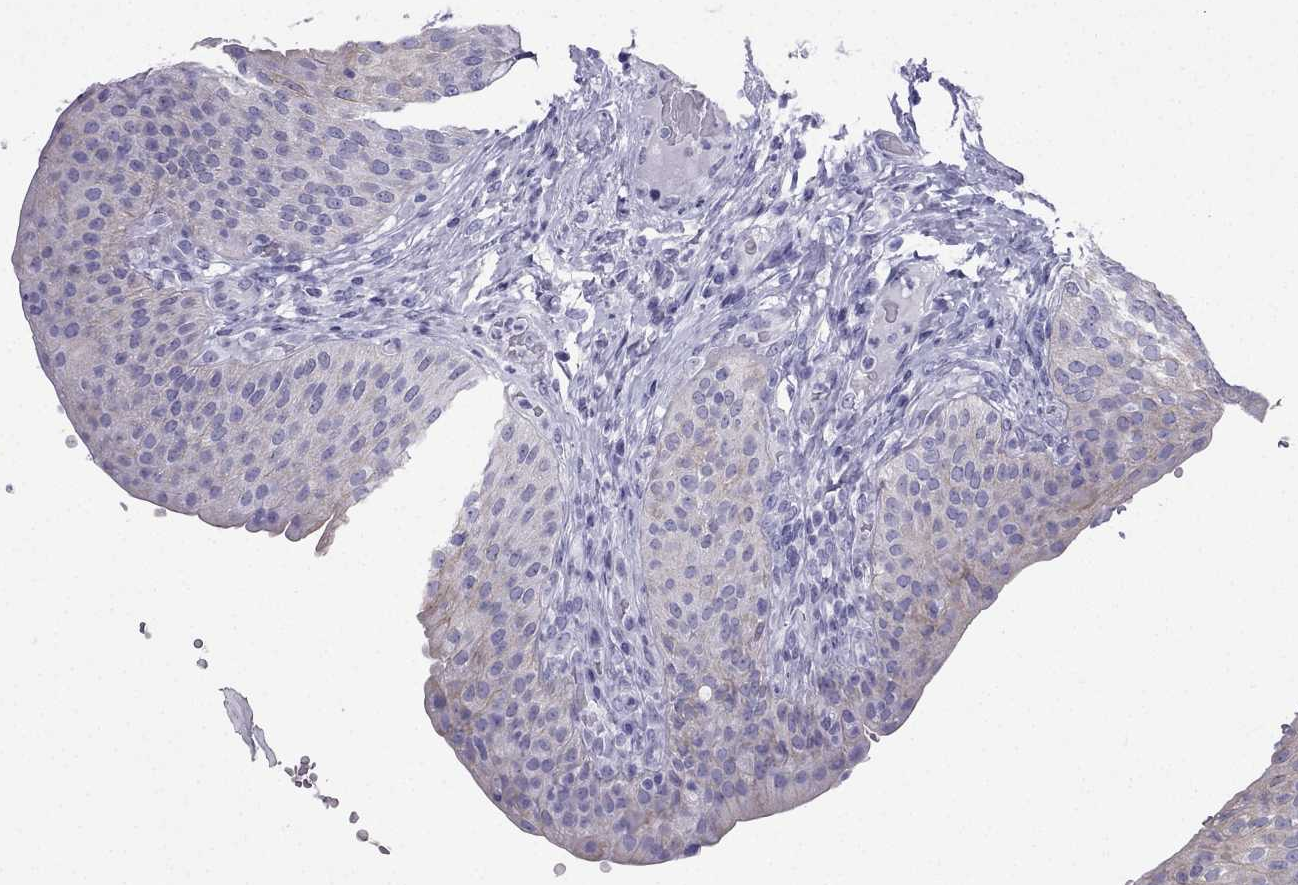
{"staining": {"intensity": "weak", "quantity": "<25%", "location": "cytoplasmic/membranous"}, "tissue": "urinary bladder", "cell_type": "Urothelial cells", "image_type": "normal", "snomed": [{"axis": "morphology", "description": "Normal tissue, NOS"}, {"axis": "topography", "description": "Urinary bladder"}], "caption": "Immunohistochemistry photomicrograph of benign urinary bladder: human urinary bladder stained with DAB exhibits no significant protein expression in urothelial cells. Brightfield microscopy of immunohistochemistry (IHC) stained with DAB (brown) and hematoxylin (blue), captured at high magnification.", "gene": "GJA8", "patient": {"sex": "male", "age": 66}}